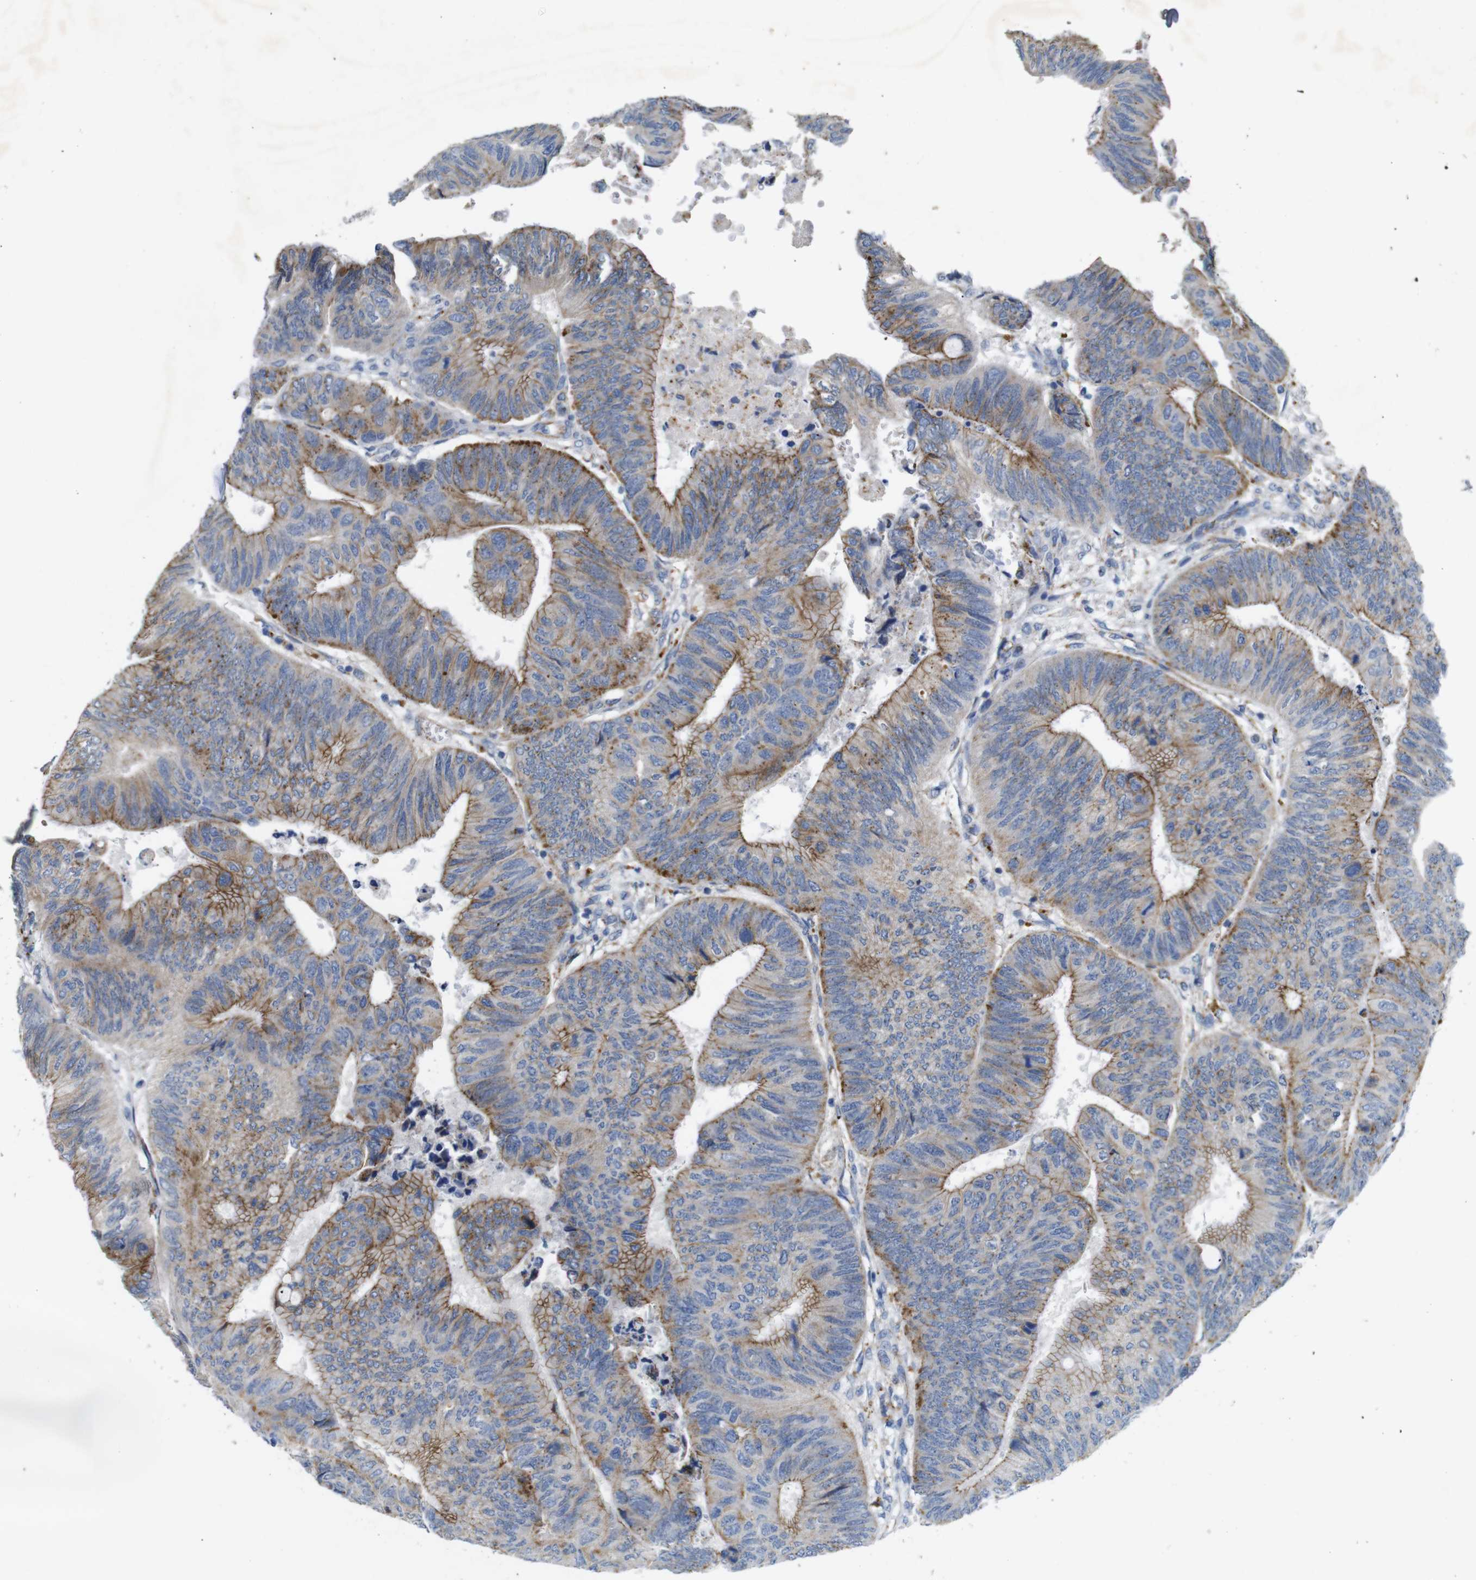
{"staining": {"intensity": "moderate", "quantity": ">75%", "location": "cytoplasmic/membranous"}, "tissue": "colorectal cancer", "cell_type": "Tumor cells", "image_type": "cancer", "snomed": [{"axis": "morphology", "description": "Normal tissue, NOS"}, {"axis": "morphology", "description": "Adenocarcinoma, NOS"}, {"axis": "topography", "description": "Rectum"}, {"axis": "topography", "description": "Peripheral nerve tissue"}], "caption": "Human colorectal adenocarcinoma stained with a brown dye shows moderate cytoplasmic/membranous positive expression in about >75% of tumor cells.", "gene": "NHLRC3", "patient": {"sex": "male", "age": 92}}